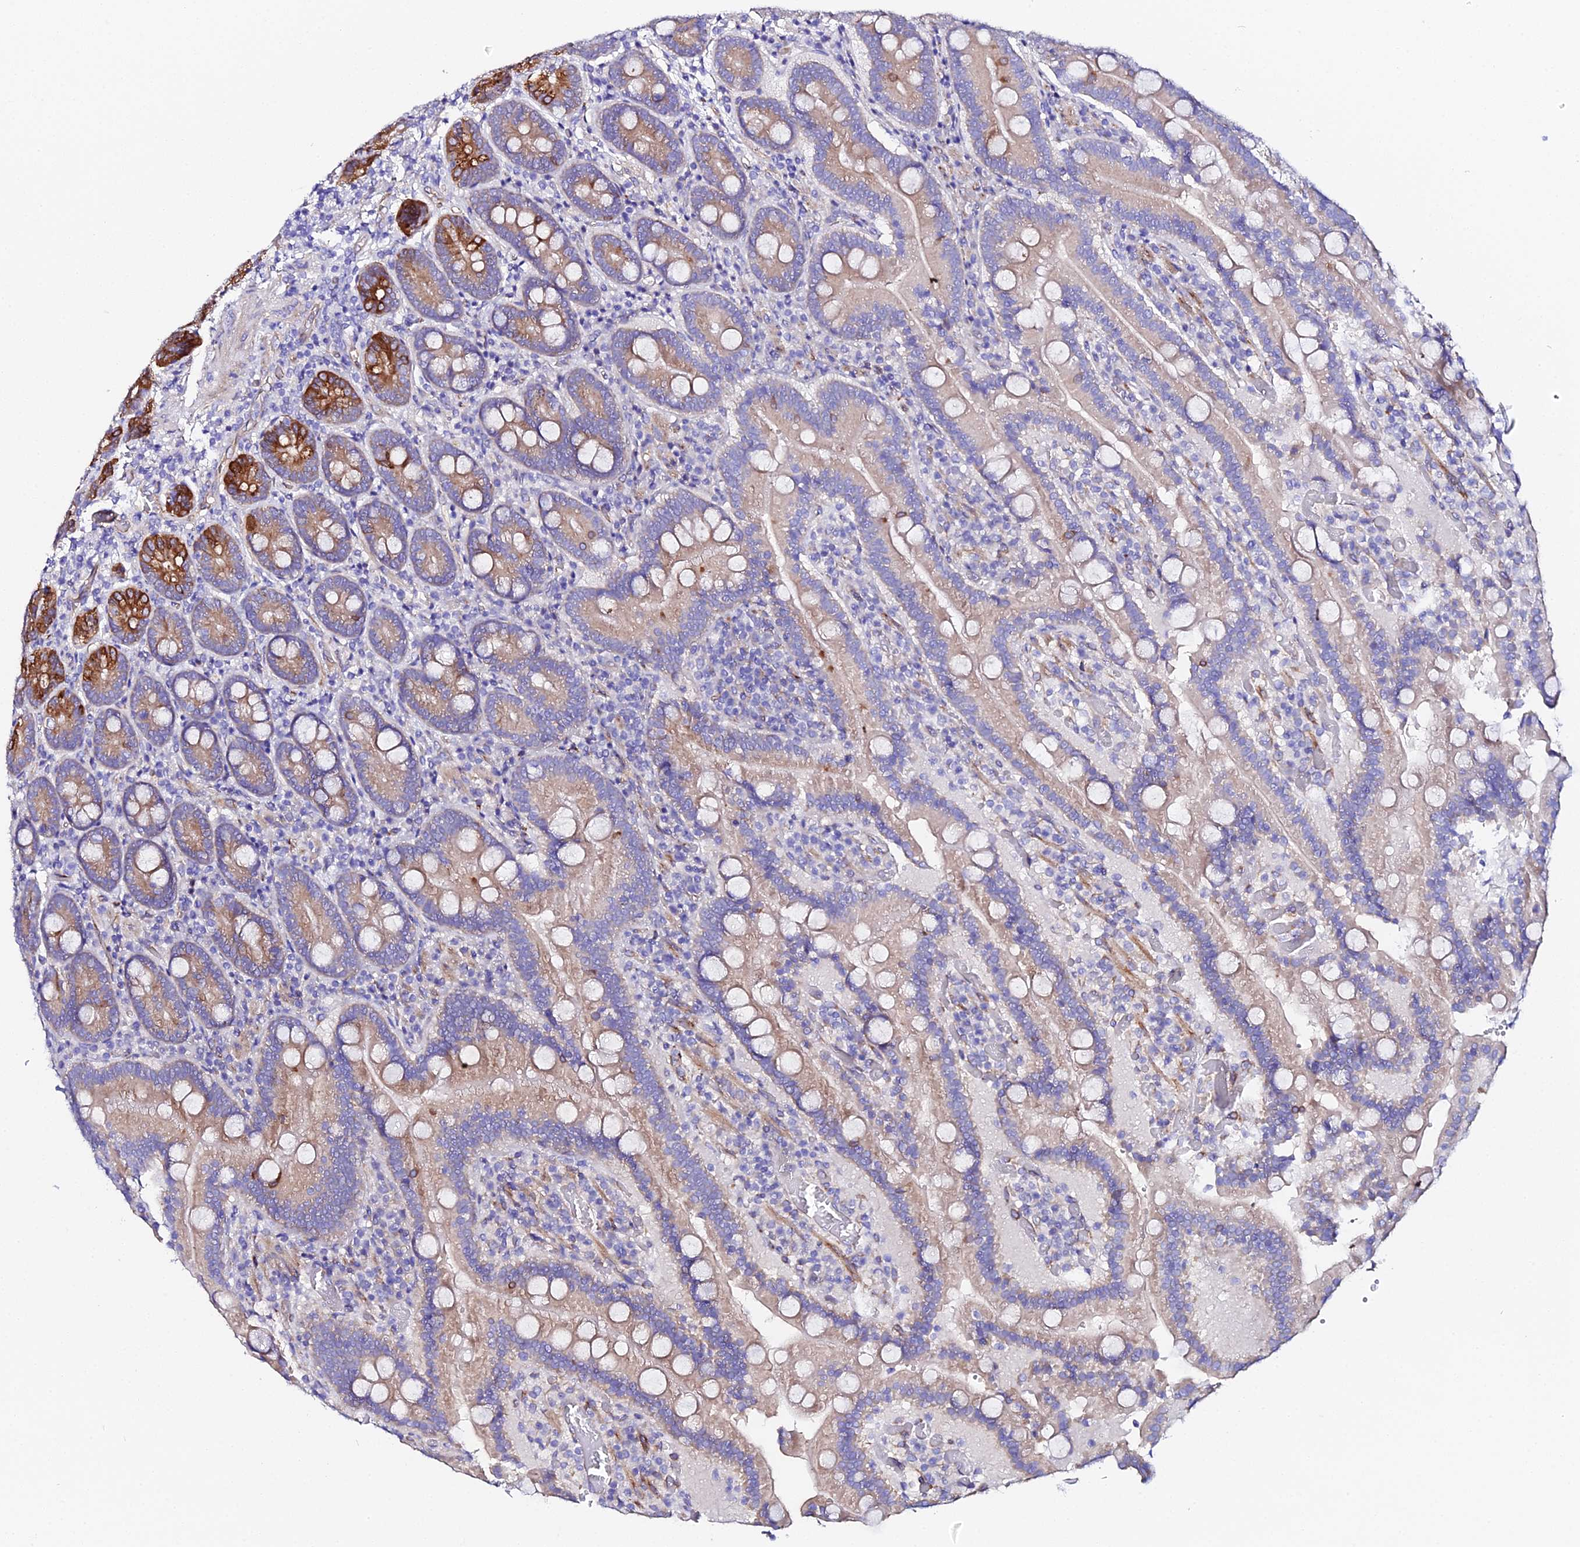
{"staining": {"intensity": "strong", "quantity": "25%-75%", "location": "cytoplasmic/membranous"}, "tissue": "duodenum", "cell_type": "Glandular cells", "image_type": "normal", "snomed": [{"axis": "morphology", "description": "Normal tissue, NOS"}, {"axis": "topography", "description": "Duodenum"}], "caption": "Brown immunohistochemical staining in benign human duodenum demonstrates strong cytoplasmic/membranous expression in approximately 25%-75% of glandular cells. (Stains: DAB (3,3'-diaminobenzidine) in brown, nuclei in blue, Microscopy: brightfield microscopy at high magnification).", "gene": "CFAP45", "patient": {"sex": "female", "age": 62}}